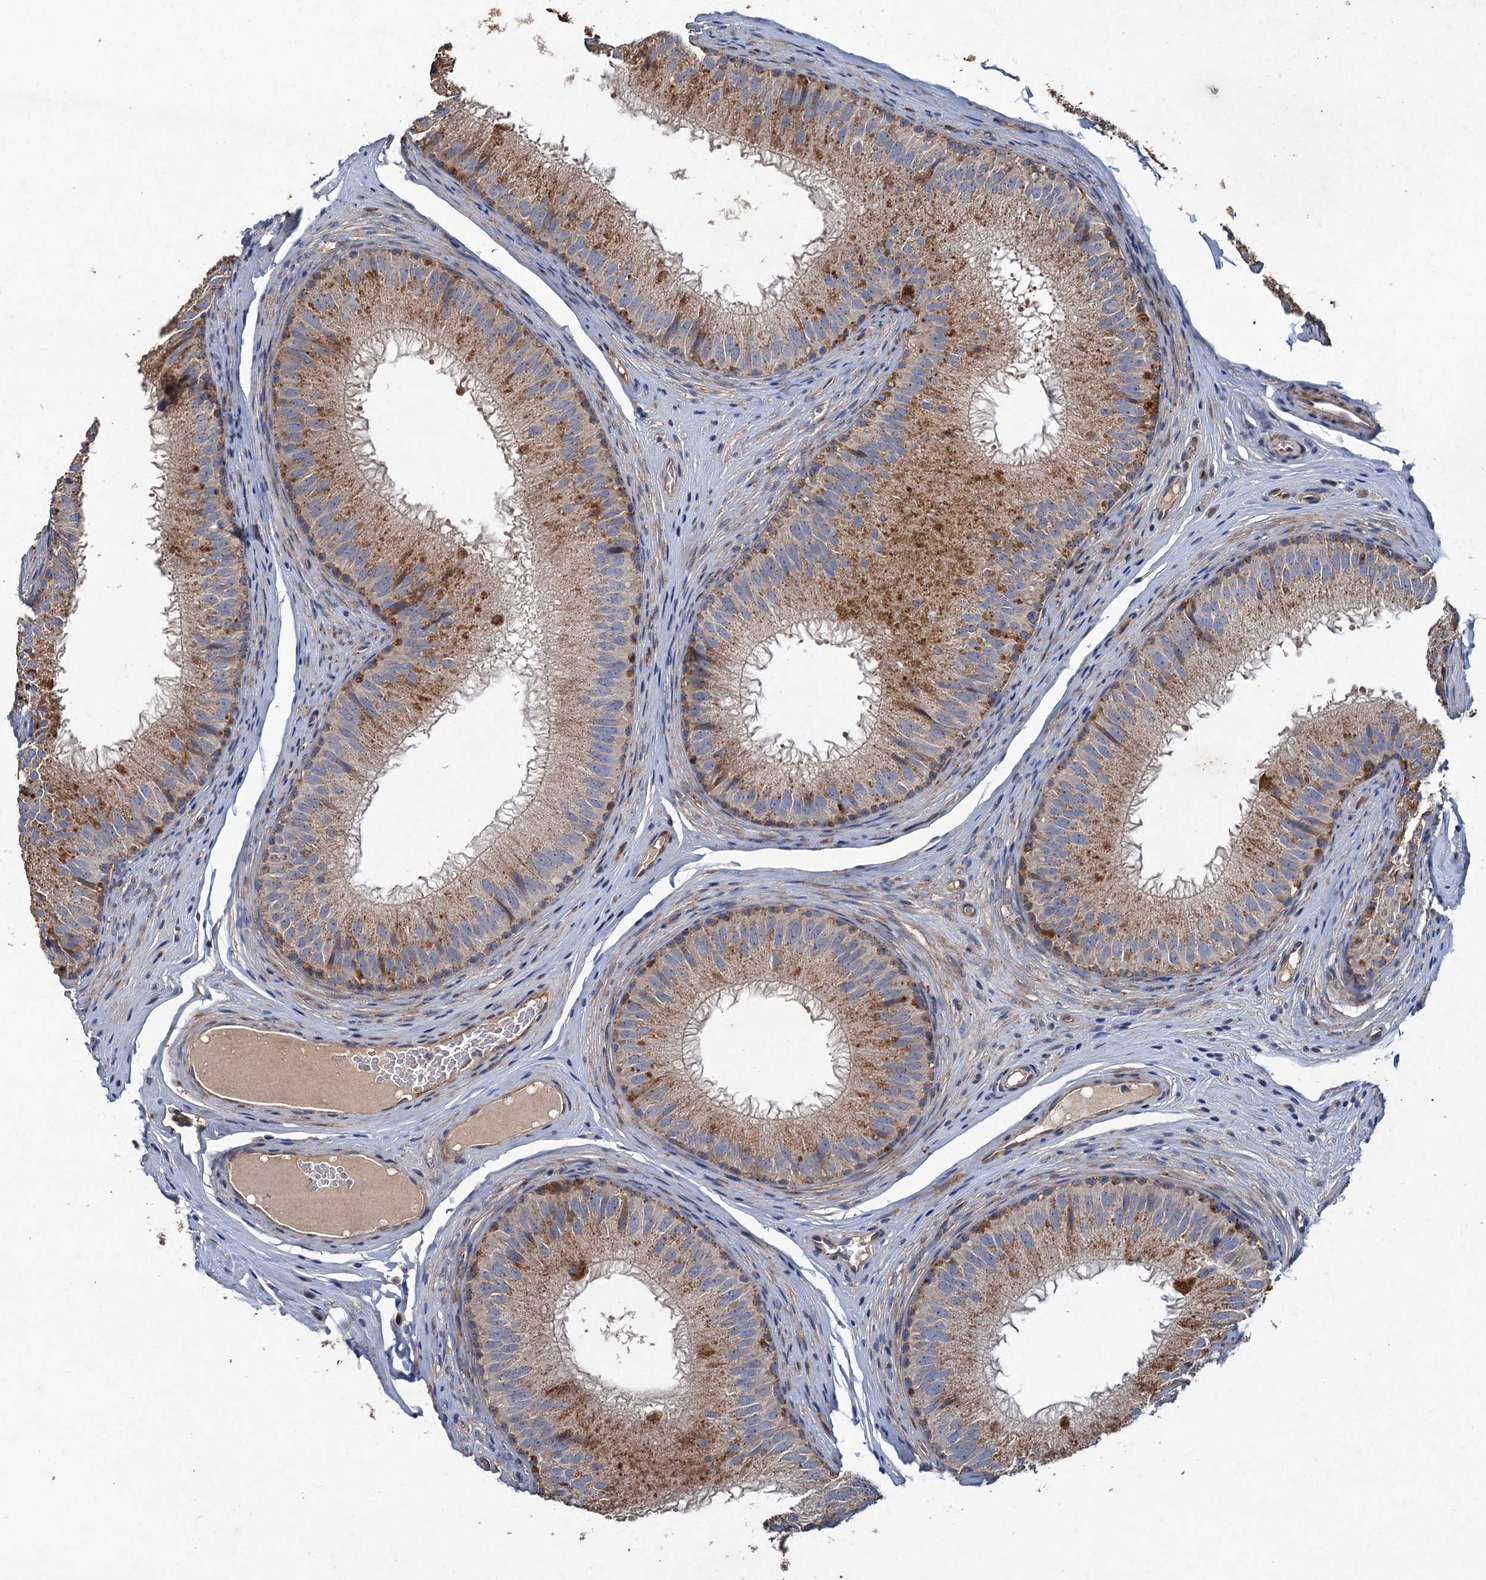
{"staining": {"intensity": "moderate", "quantity": "25%-75%", "location": "cytoplasmic/membranous"}, "tissue": "epididymis", "cell_type": "Glandular cells", "image_type": "normal", "snomed": [{"axis": "morphology", "description": "Normal tissue, NOS"}, {"axis": "topography", "description": "Epididymis"}], "caption": "A brown stain shows moderate cytoplasmic/membranous expression of a protein in glandular cells of normal epididymis.", "gene": "BCS1L", "patient": {"sex": "male", "age": 32}}